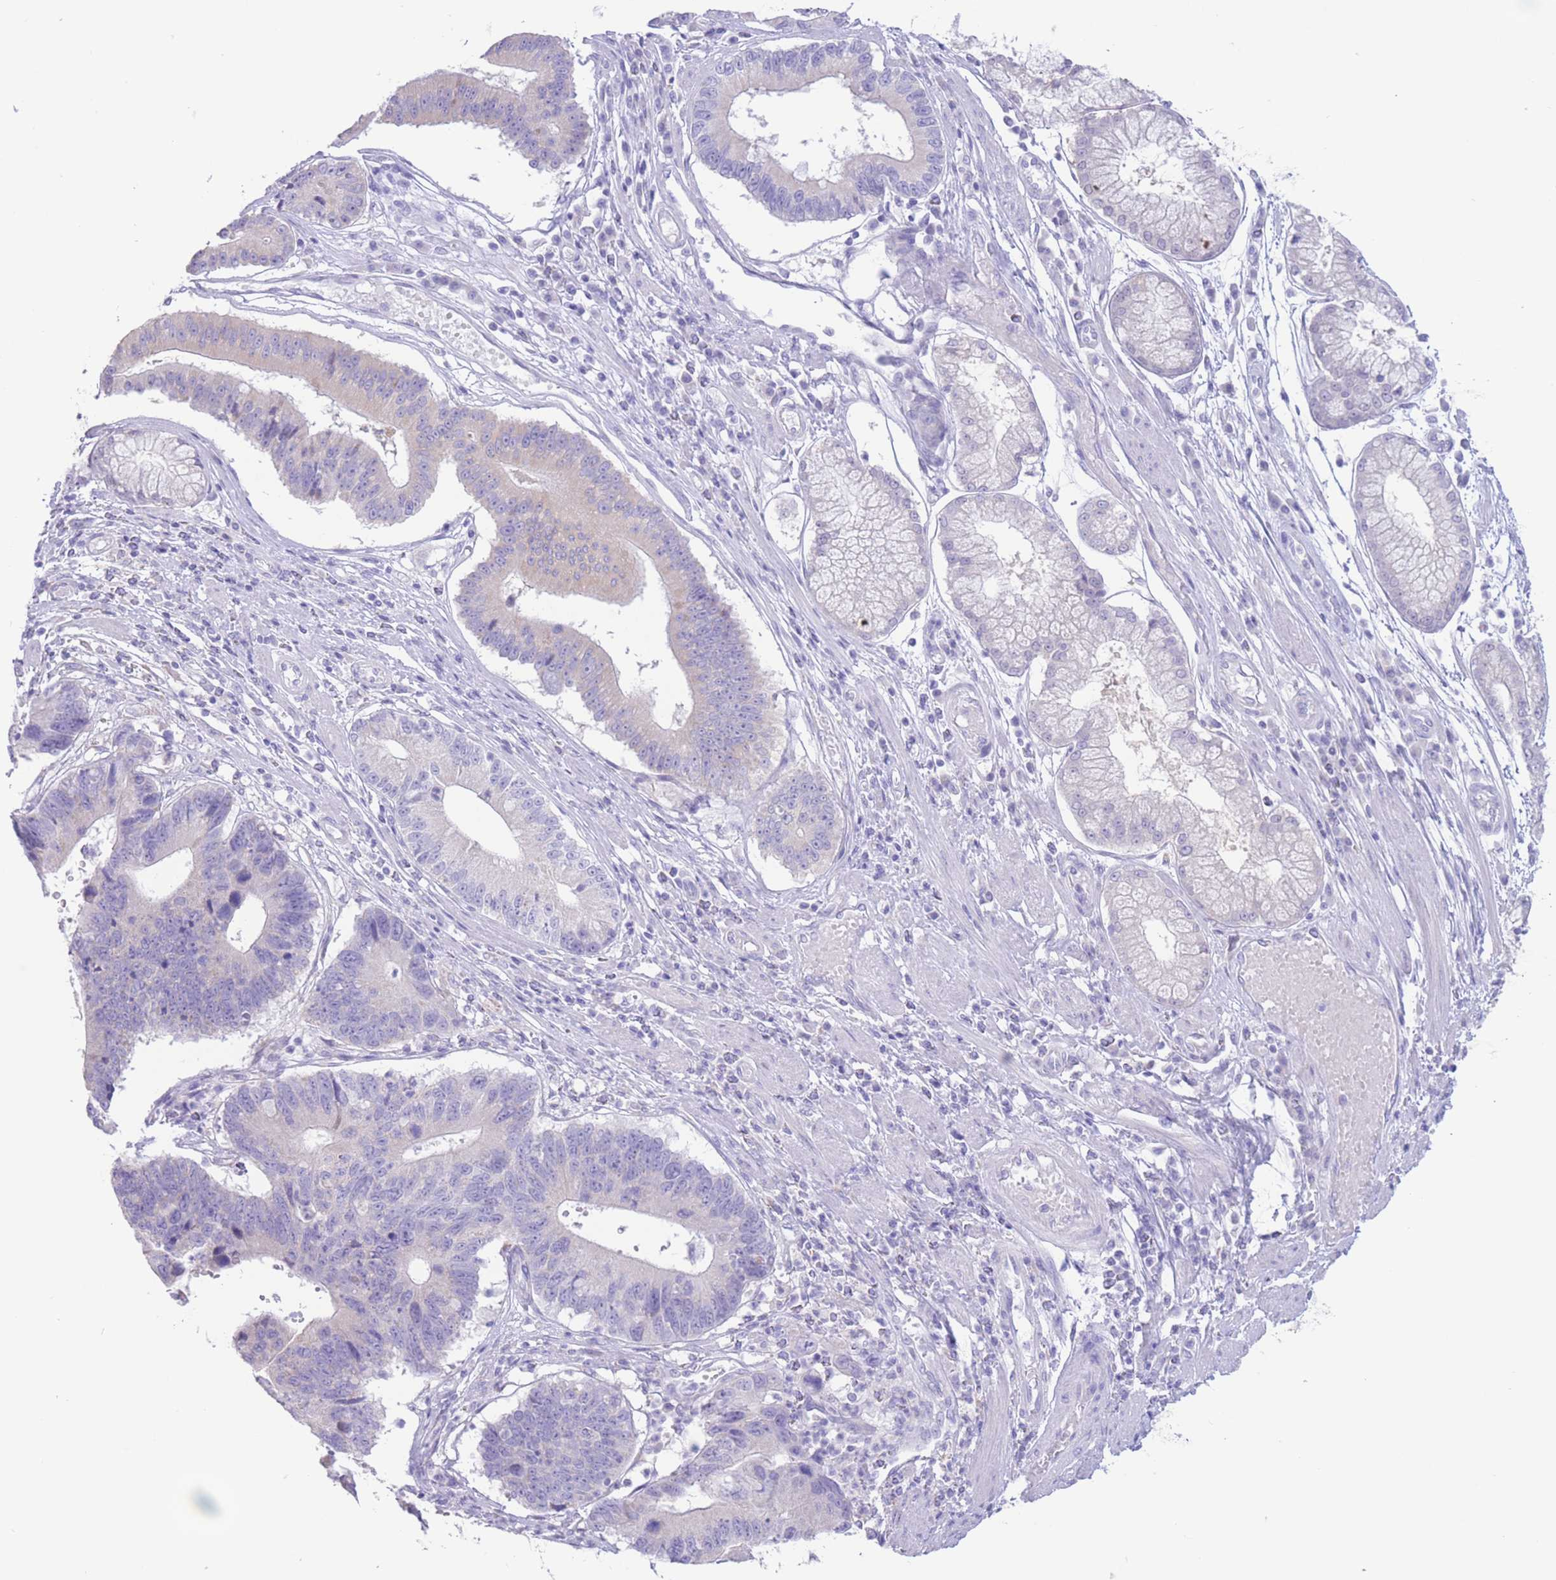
{"staining": {"intensity": "weak", "quantity": "<25%", "location": "cytoplasmic/membranous"}, "tissue": "stomach cancer", "cell_type": "Tumor cells", "image_type": "cancer", "snomed": [{"axis": "morphology", "description": "Adenocarcinoma, NOS"}, {"axis": "topography", "description": "Stomach"}], "caption": "Immunohistochemistry micrograph of stomach cancer stained for a protein (brown), which demonstrates no positivity in tumor cells.", "gene": "FAH", "patient": {"sex": "male", "age": 59}}